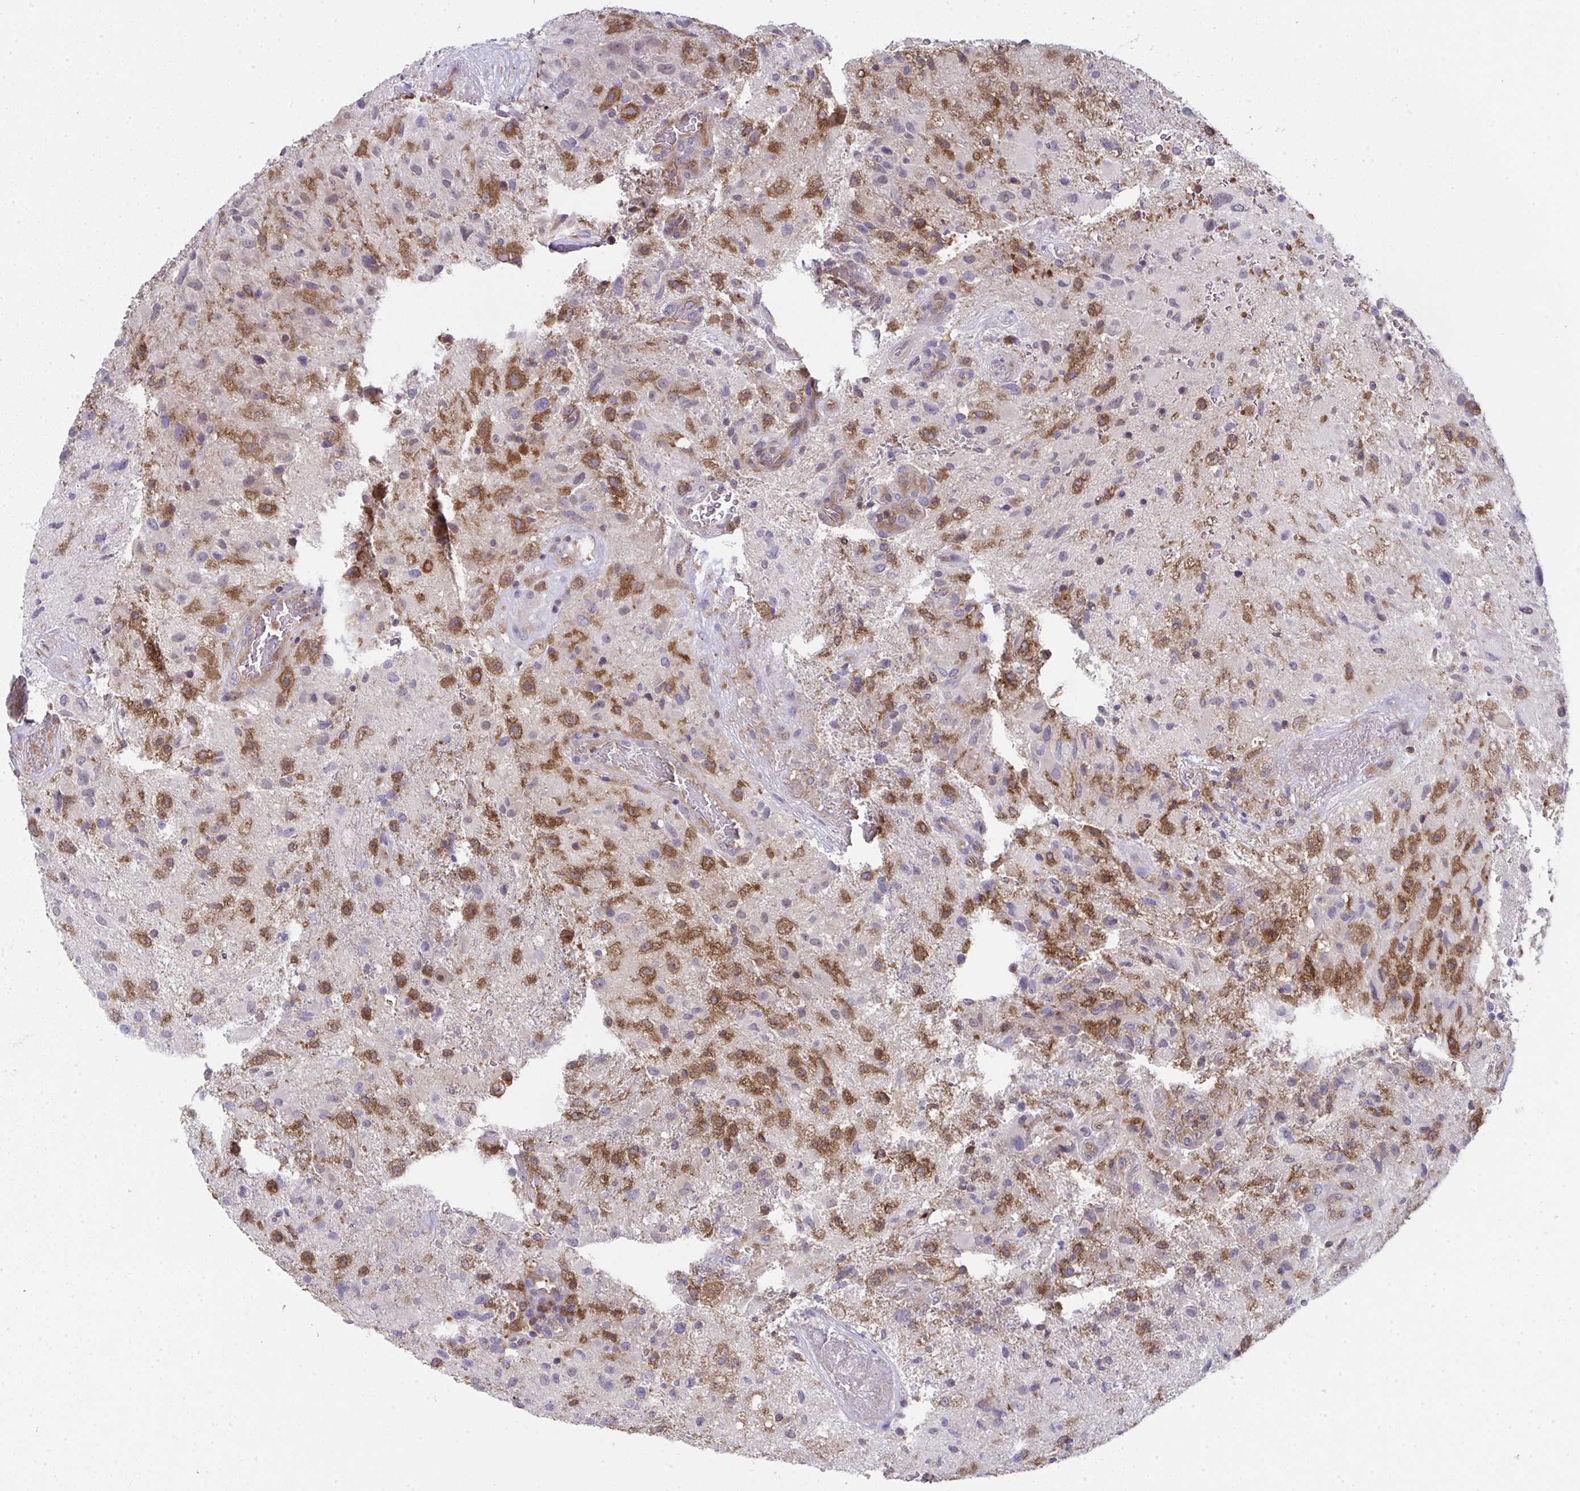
{"staining": {"intensity": "moderate", "quantity": "25%-75%", "location": "cytoplasmic/membranous"}, "tissue": "glioma", "cell_type": "Tumor cells", "image_type": "cancer", "snomed": [{"axis": "morphology", "description": "Glioma, malignant, High grade"}, {"axis": "topography", "description": "Brain"}], "caption": "This image shows immunohistochemistry staining of human malignant high-grade glioma, with medium moderate cytoplasmic/membranous staining in about 25%-75% of tumor cells.", "gene": "ALDH16A1", "patient": {"sex": "male", "age": 53}}